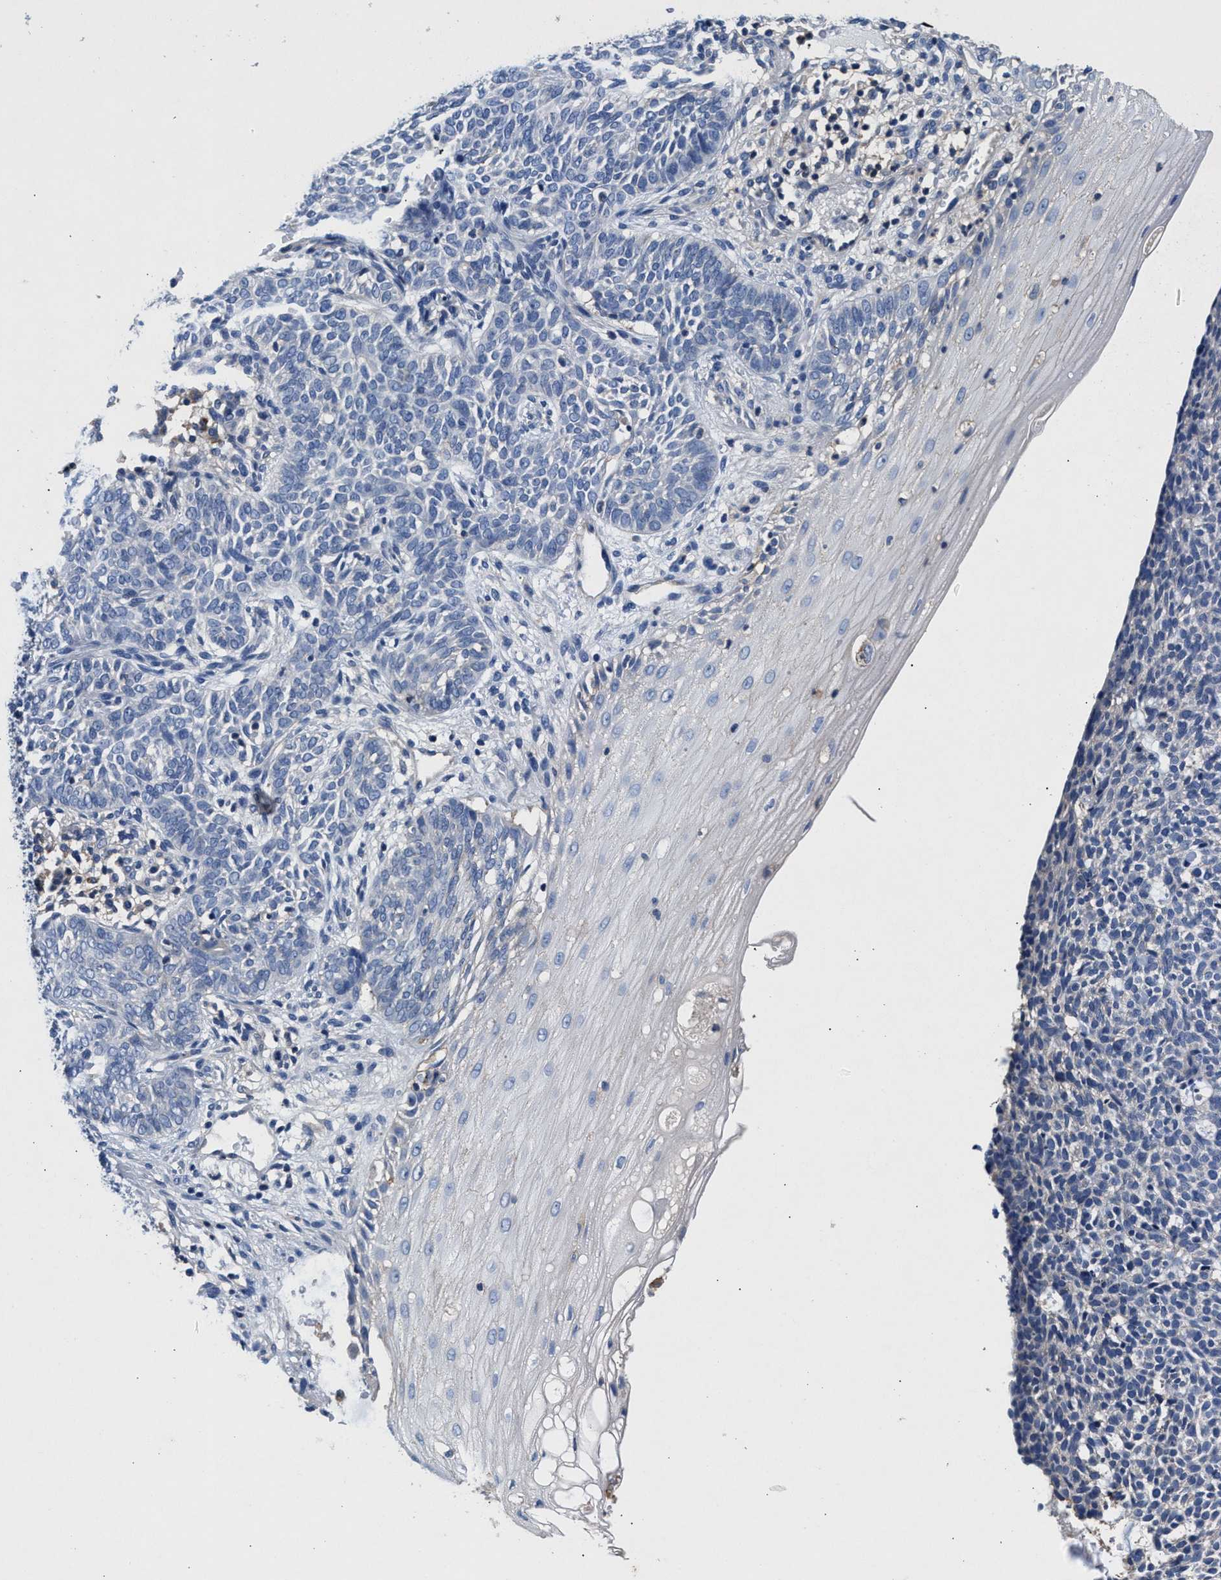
{"staining": {"intensity": "negative", "quantity": "none", "location": "none"}, "tissue": "skin cancer", "cell_type": "Tumor cells", "image_type": "cancer", "snomed": [{"axis": "morphology", "description": "Basal cell carcinoma"}, {"axis": "topography", "description": "Skin"}], "caption": "IHC of human basal cell carcinoma (skin) demonstrates no positivity in tumor cells. (DAB (3,3'-diaminobenzidine) immunohistochemistry (IHC) with hematoxylin counter stain).", "gene": "GNAI3", "patient": {"sex": "male", "age": 87}}